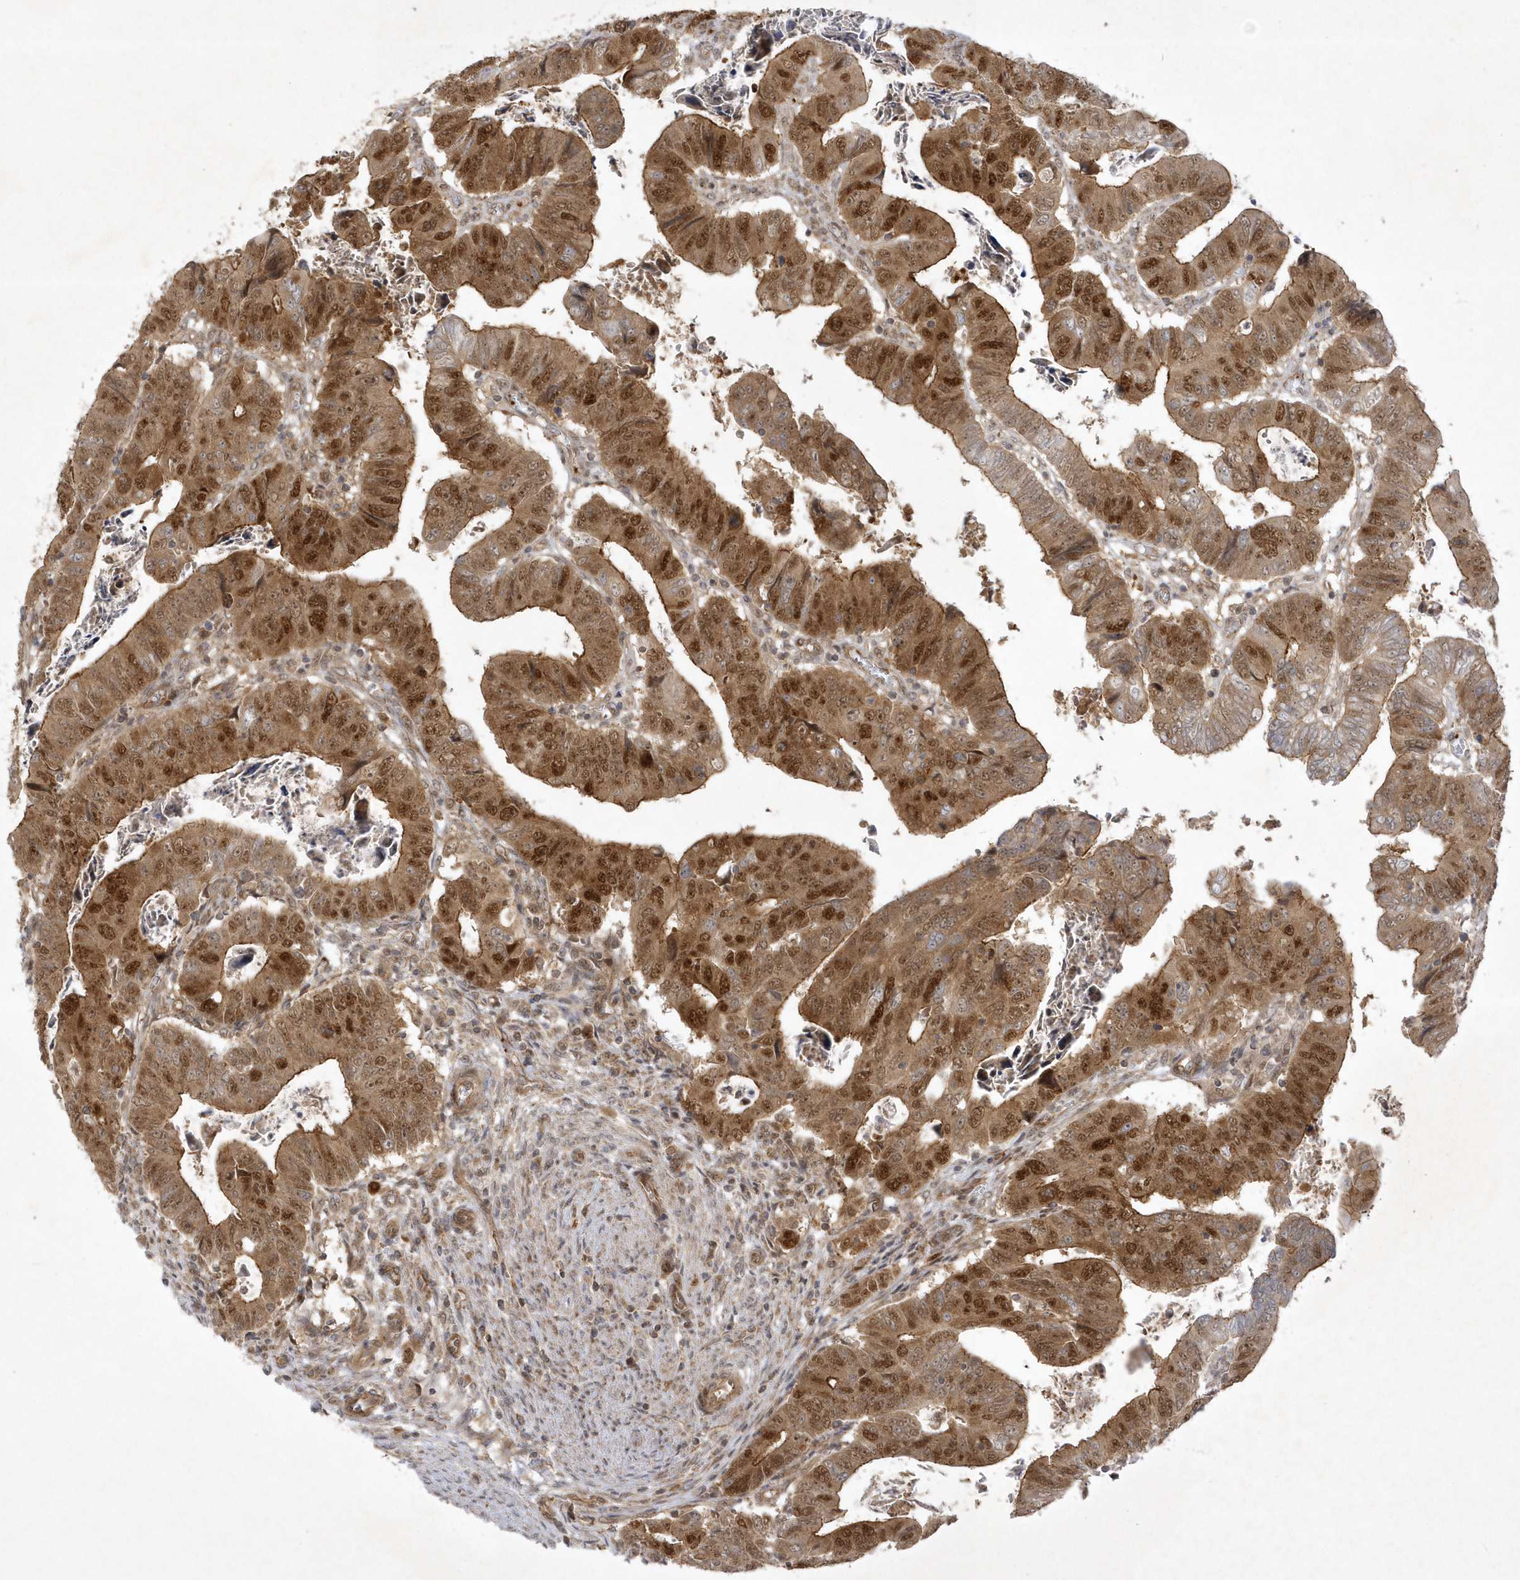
{"staining": {"intensity": "strong", "quantity": ">75%", "location": "cytoplasmic/membranous,nuclear"}, "tissue": "colorectal cancer", "cell_type": "Tumor cells", "image_type": "cancer", "snomed": [{"axis": "morphology", "description": "Normal tissue, NOS"}, {"axis": "morphology", "description": "Adenocarcinoma, NOS"}, {"axis": "topography", "description": "Rectum"}], "caption": "Immunohistochemical staining of colorectal cancer exhibits high levels of strong cytoplasmic/membranous and nuclear staining in approximately >75% of tumor cells.", "gene": "NAF1", "patient": {"sex": "female", "age": 65}}